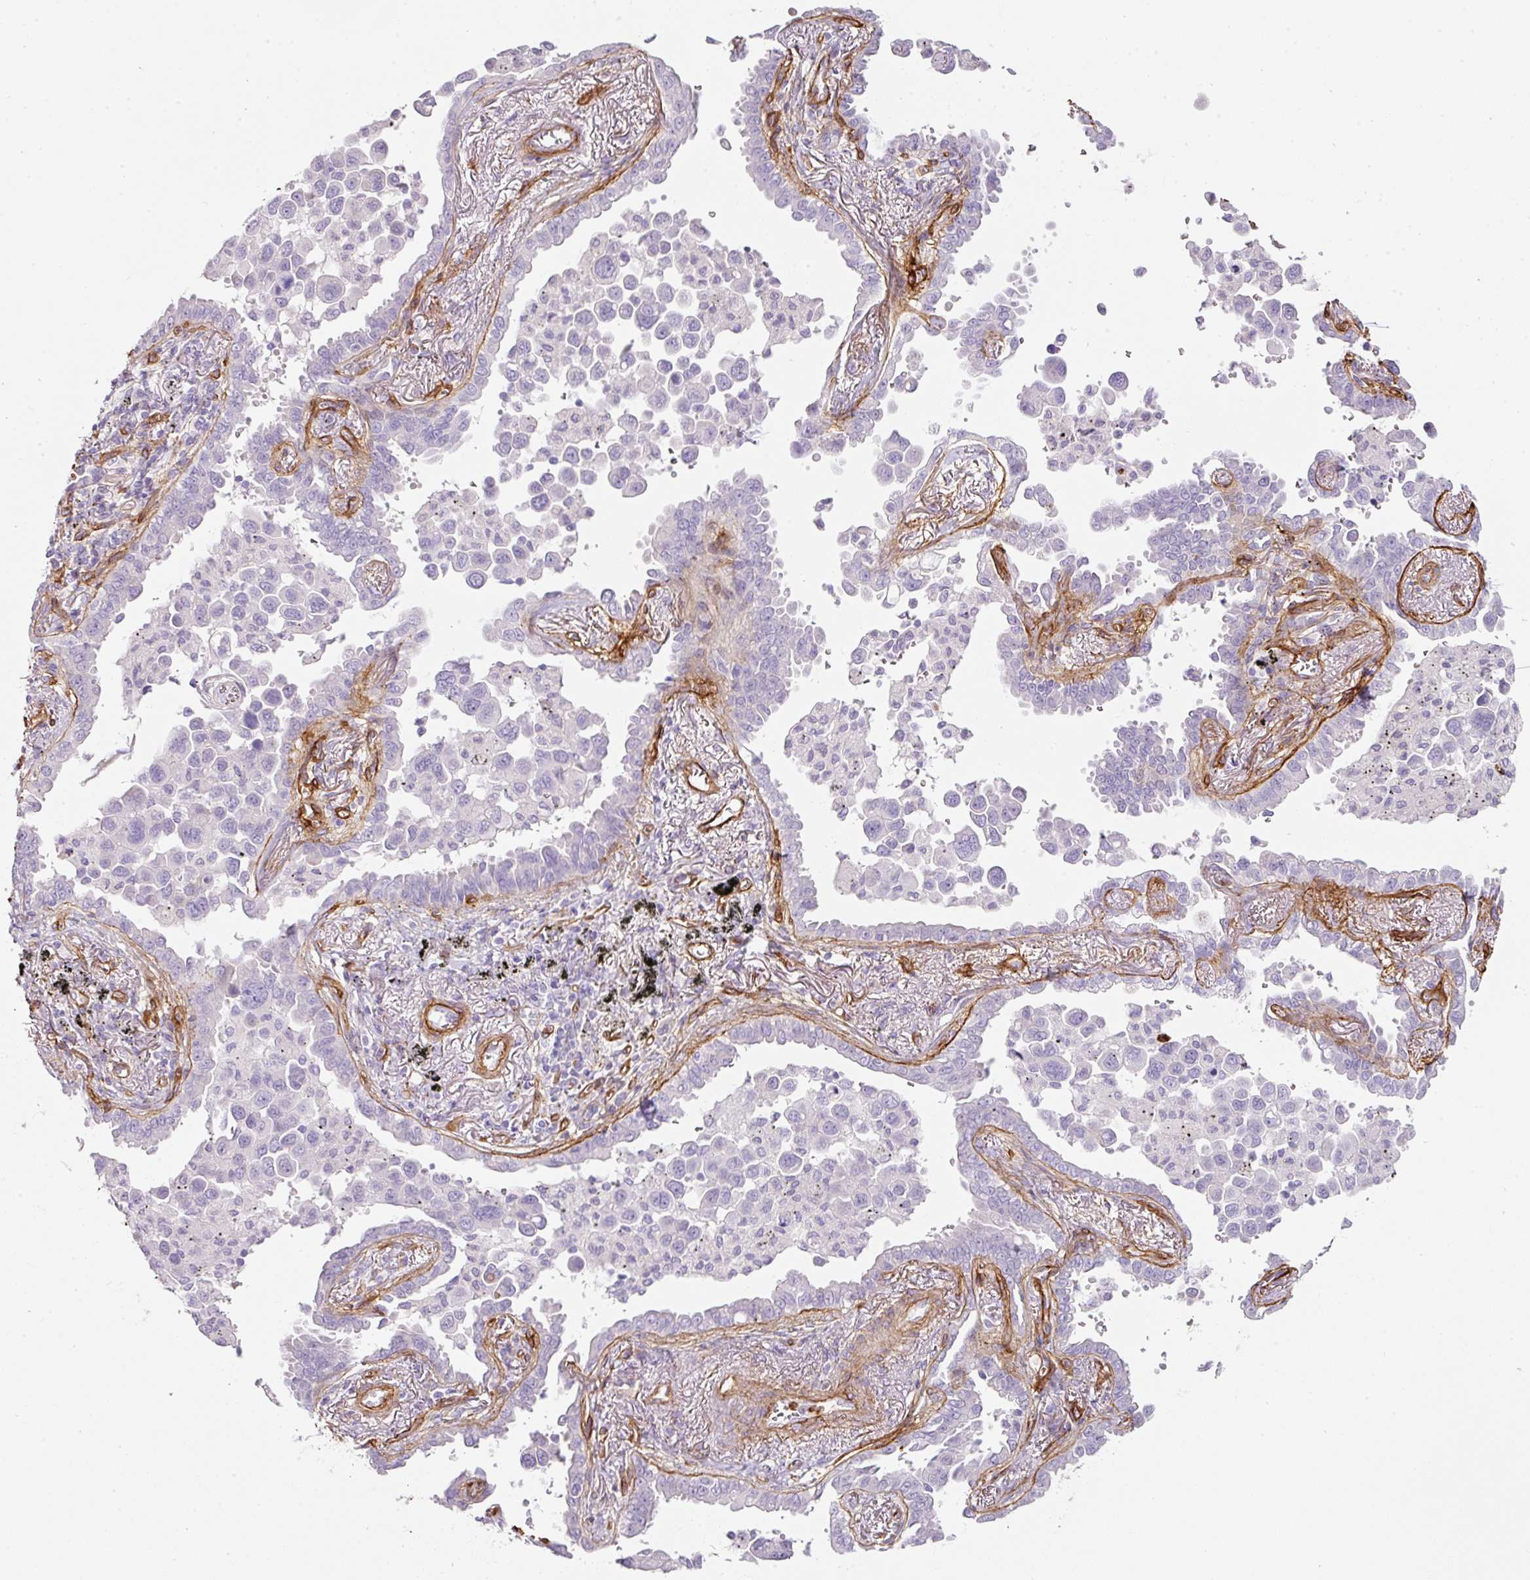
{"staining": {"intensity": "negative", "quantity": "none", "location": "none"}, "tissue": "lung cancer", "cell_type": "Tumor cells", "image_type": "cancer", "snomed": [{"axis": "morphology", "description": "Adenocarcinoma, NOS"}, {"axis": "topography", "description": "Lung"}], "caption": "The immunohistochemistry (IHC) histopathology image has no significant staining in tumor cells of adenocarcinoma (lung) tissue. (Stains: DAB IHC with hematoxylin counter stain, Microscopy: brightfield microscopy at high magnification).", "gene": "LOXL4", "patient": {"sex": "male", "age": 67}}